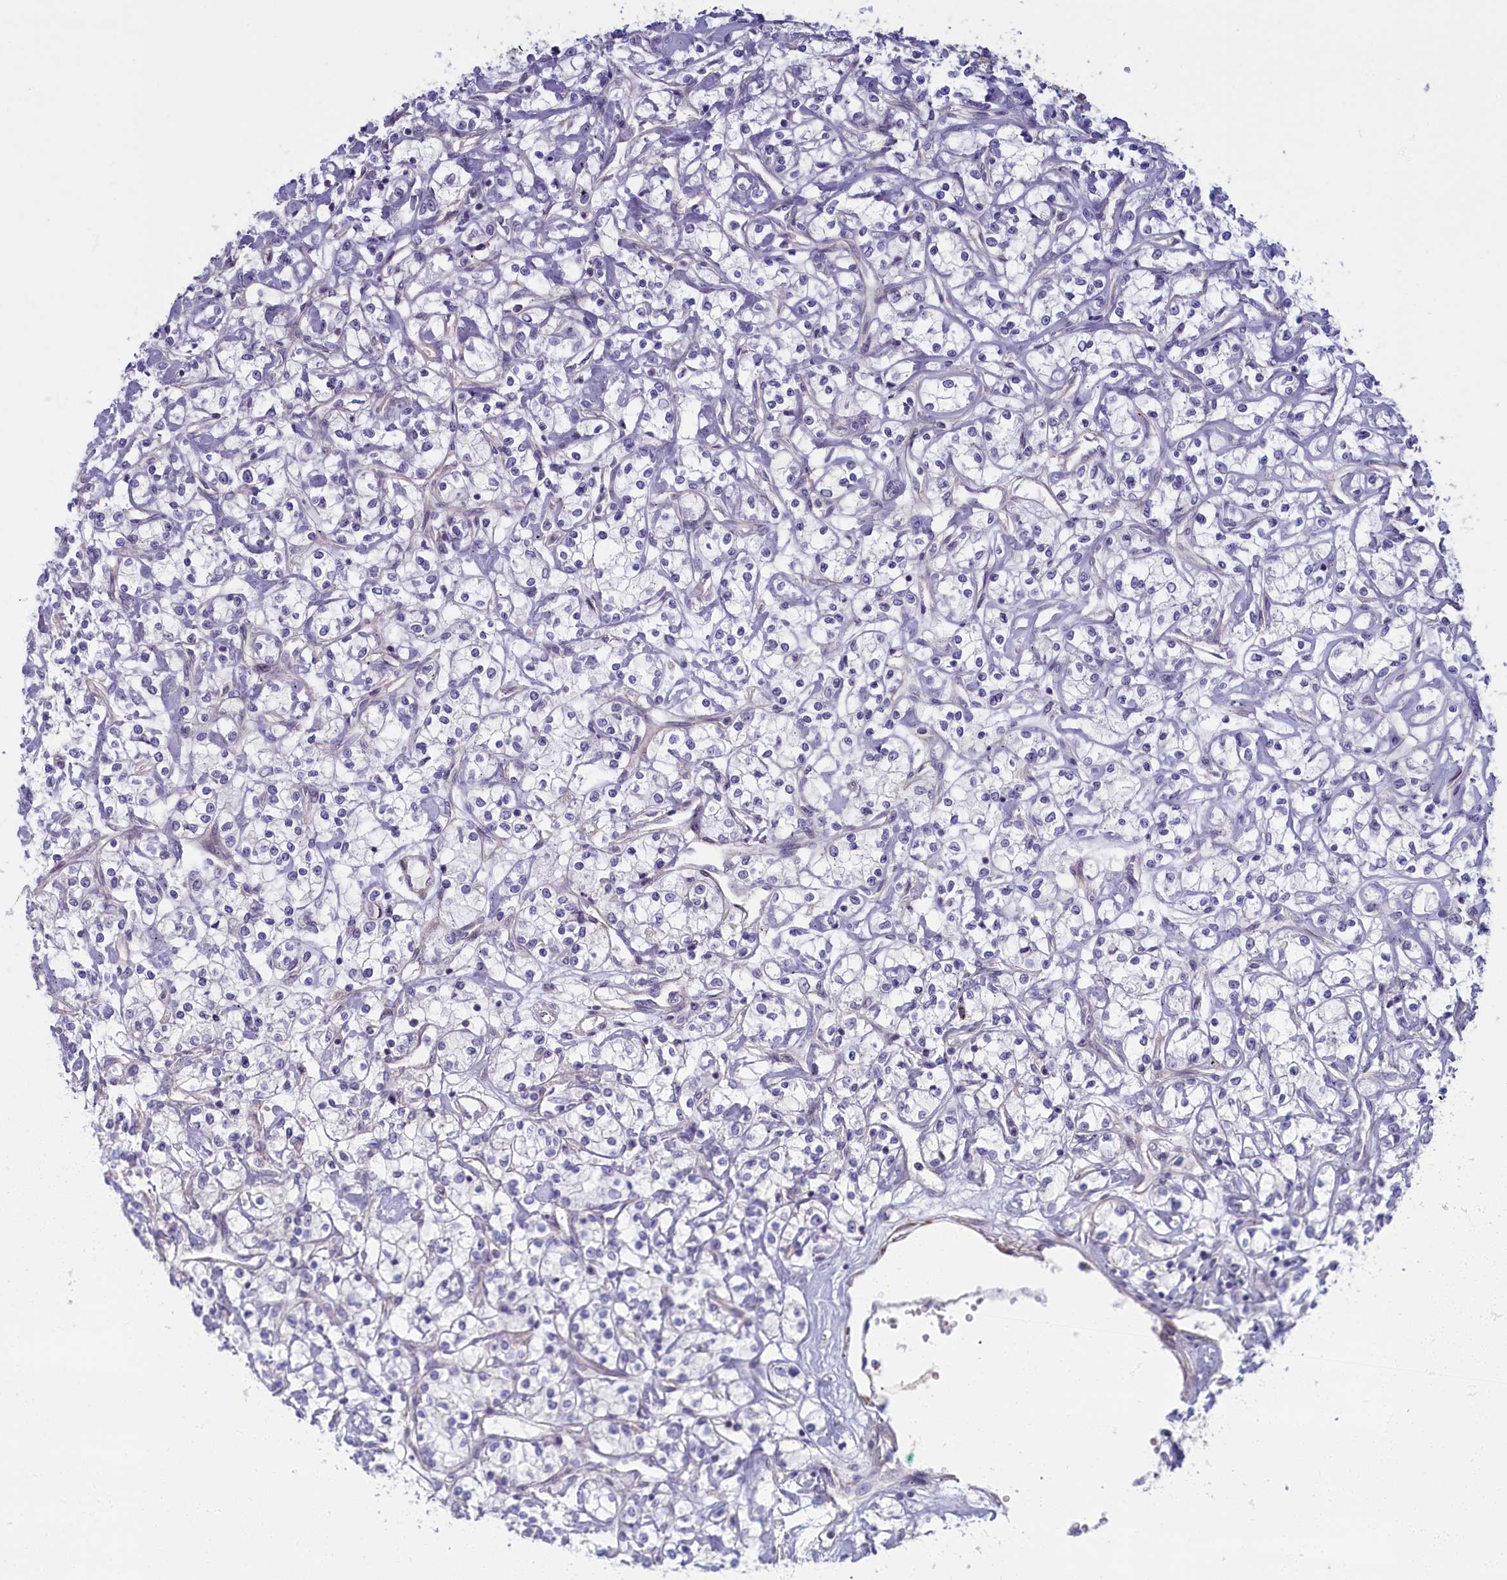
{"staining": {"intensity": "negative", "quantity": "none", "location": "none"}, "tissue": "renal cancer", "cell_type": "Tumor cells", "image_type": "cancer", "snomed": [{"axis": "morphology", "description": "Adenocarcinoma, NOS"}, {"axis": "topography", "description": "Kidney"}], "caption": "Adenocarcinoma (renal) was stained to show a protein in brown. There is no significant expression in tumor cells.", "gene": "TRPM4", "patient": {"sex": "female", "age": 59}}